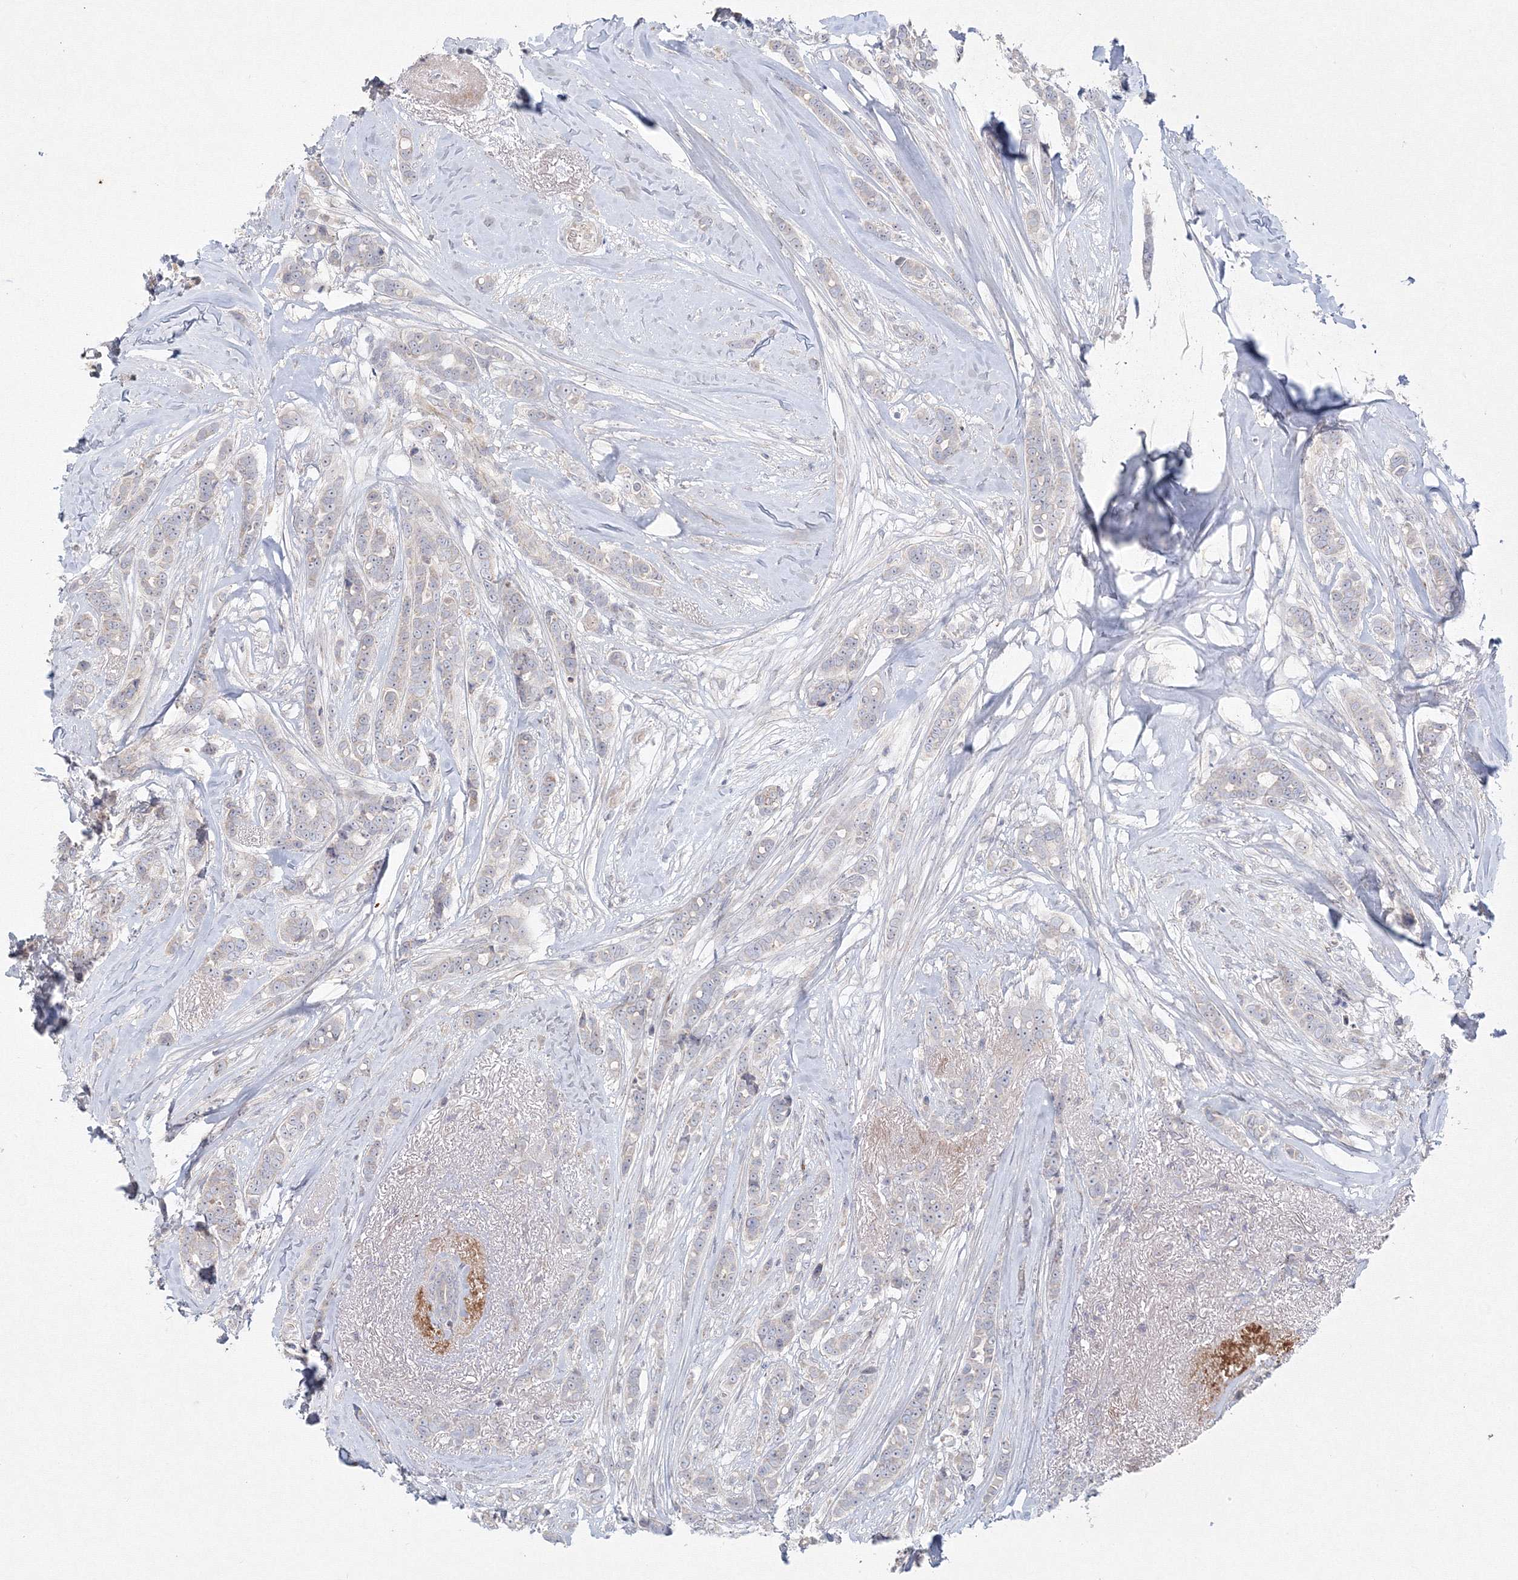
{"staining": {"intensity": "negative", "quantity": "none", "location": "none"}, "tissue": "breast cancer", "cell_type": "Tumor cells", "image_type": "cancer", "snomed": [{"axis": "morphology", "description": "Lobular carcinoma"}, {"axis": "topography", "description": "Breast"}], "caption": "This histopathology image is of lobular carcinoma (breast) stained with immunohistochemistry (IHC) to label a protein in brown with the nuclei are counter-stained blue. There is no staining in tumor cells.", "gene": "WDR49", "patient": {"sex": "female", "age": 51}}